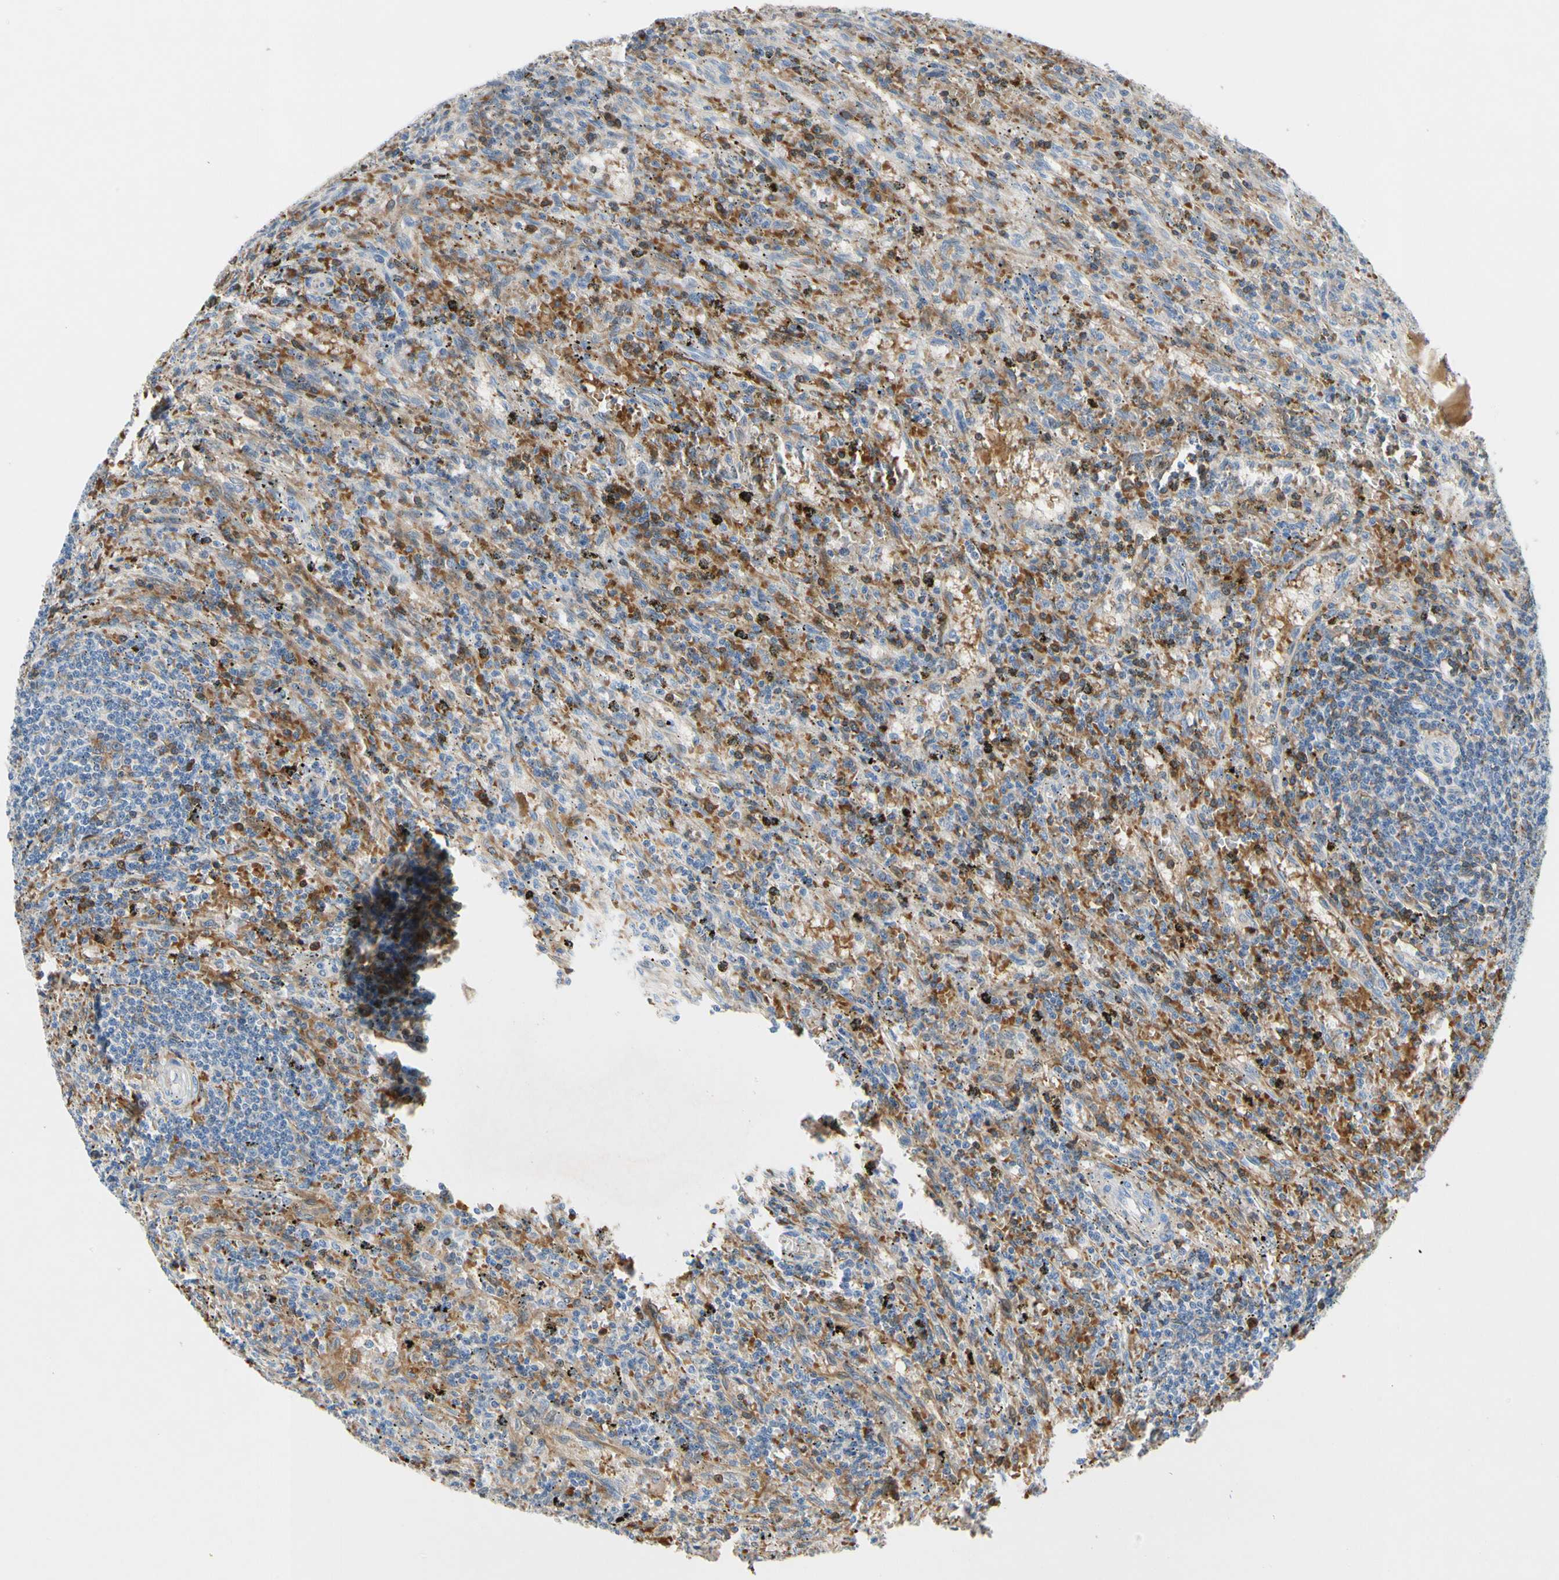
{"staining": {"intensity": "negative", "quantity": "none", "location": "none"}, "tissue": "lymphoma", "cell_type": "Tumor cells", "image_type": "cancer", "snomed": [{"axis": "morphology", "description": "Malignant lymphoma, non-Hodgkin's type, Low grade"}, {"axis": "topography", "description": "Spleen"}], "caption": "Protein analysis of lymphoma reveals no significant positivity in tumor cells.", "gene": "RETSAT", "patient": {"sex": "male", "age": 76}}